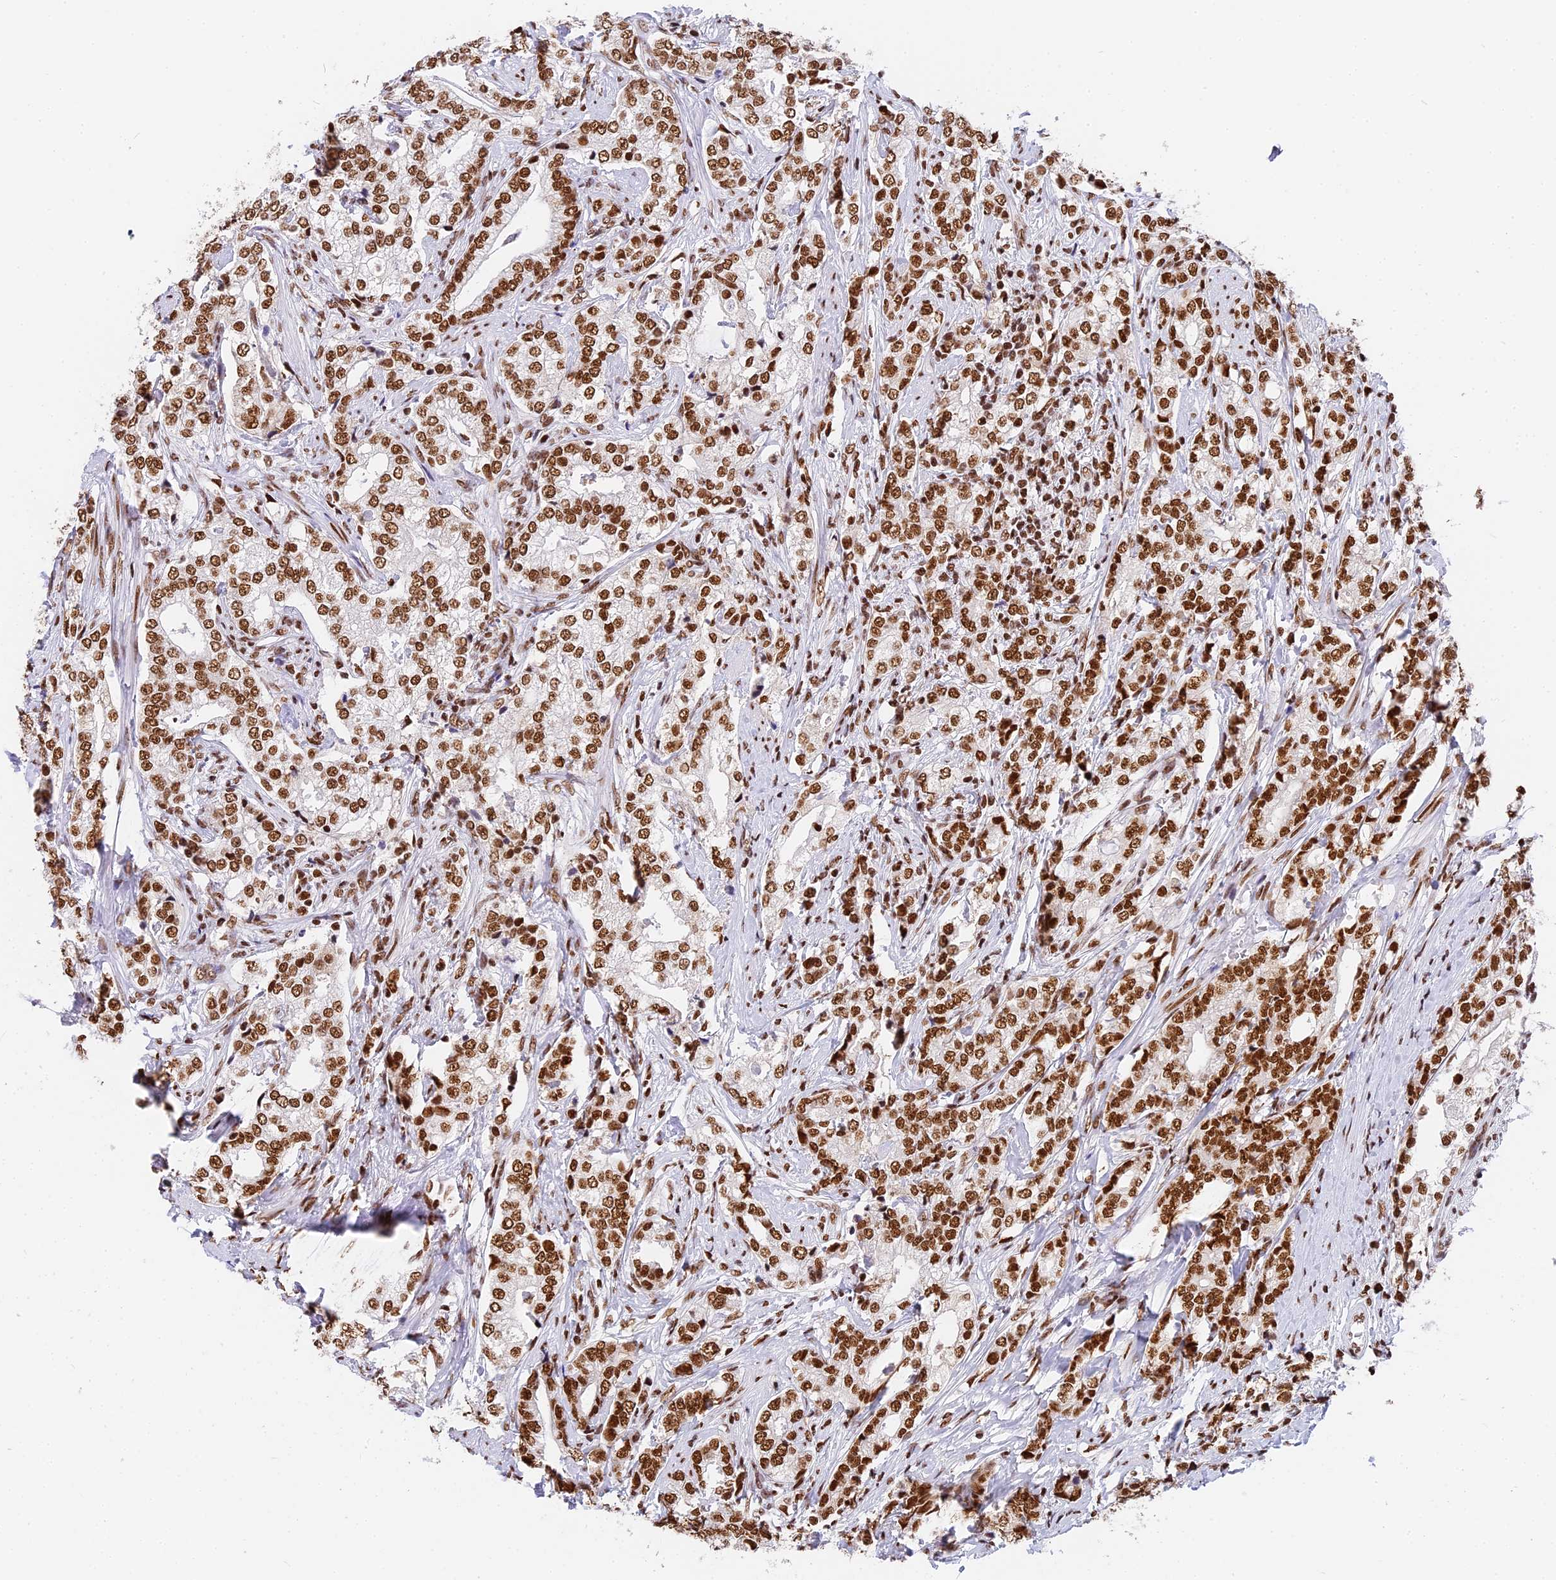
{"staining": {"intensity": "strong", "quantity": ">75%", "location": "nuclear"}, "tissue": "prostate cancer", "cell_type": "Tumor cells", "image_type": "cancer", "snomed": [{"axis": "morphology", "description": "Adenocarcinoma, High grade"}, {"axis": "topography", "description": "Prostate"}], "caption": "Prostate cancer stained with a brown dye displays strong nuclear positive expression in about >75% of tumor cells.", "gene": "SBNO1", "patient": {"sex": "male", "age": 69}}